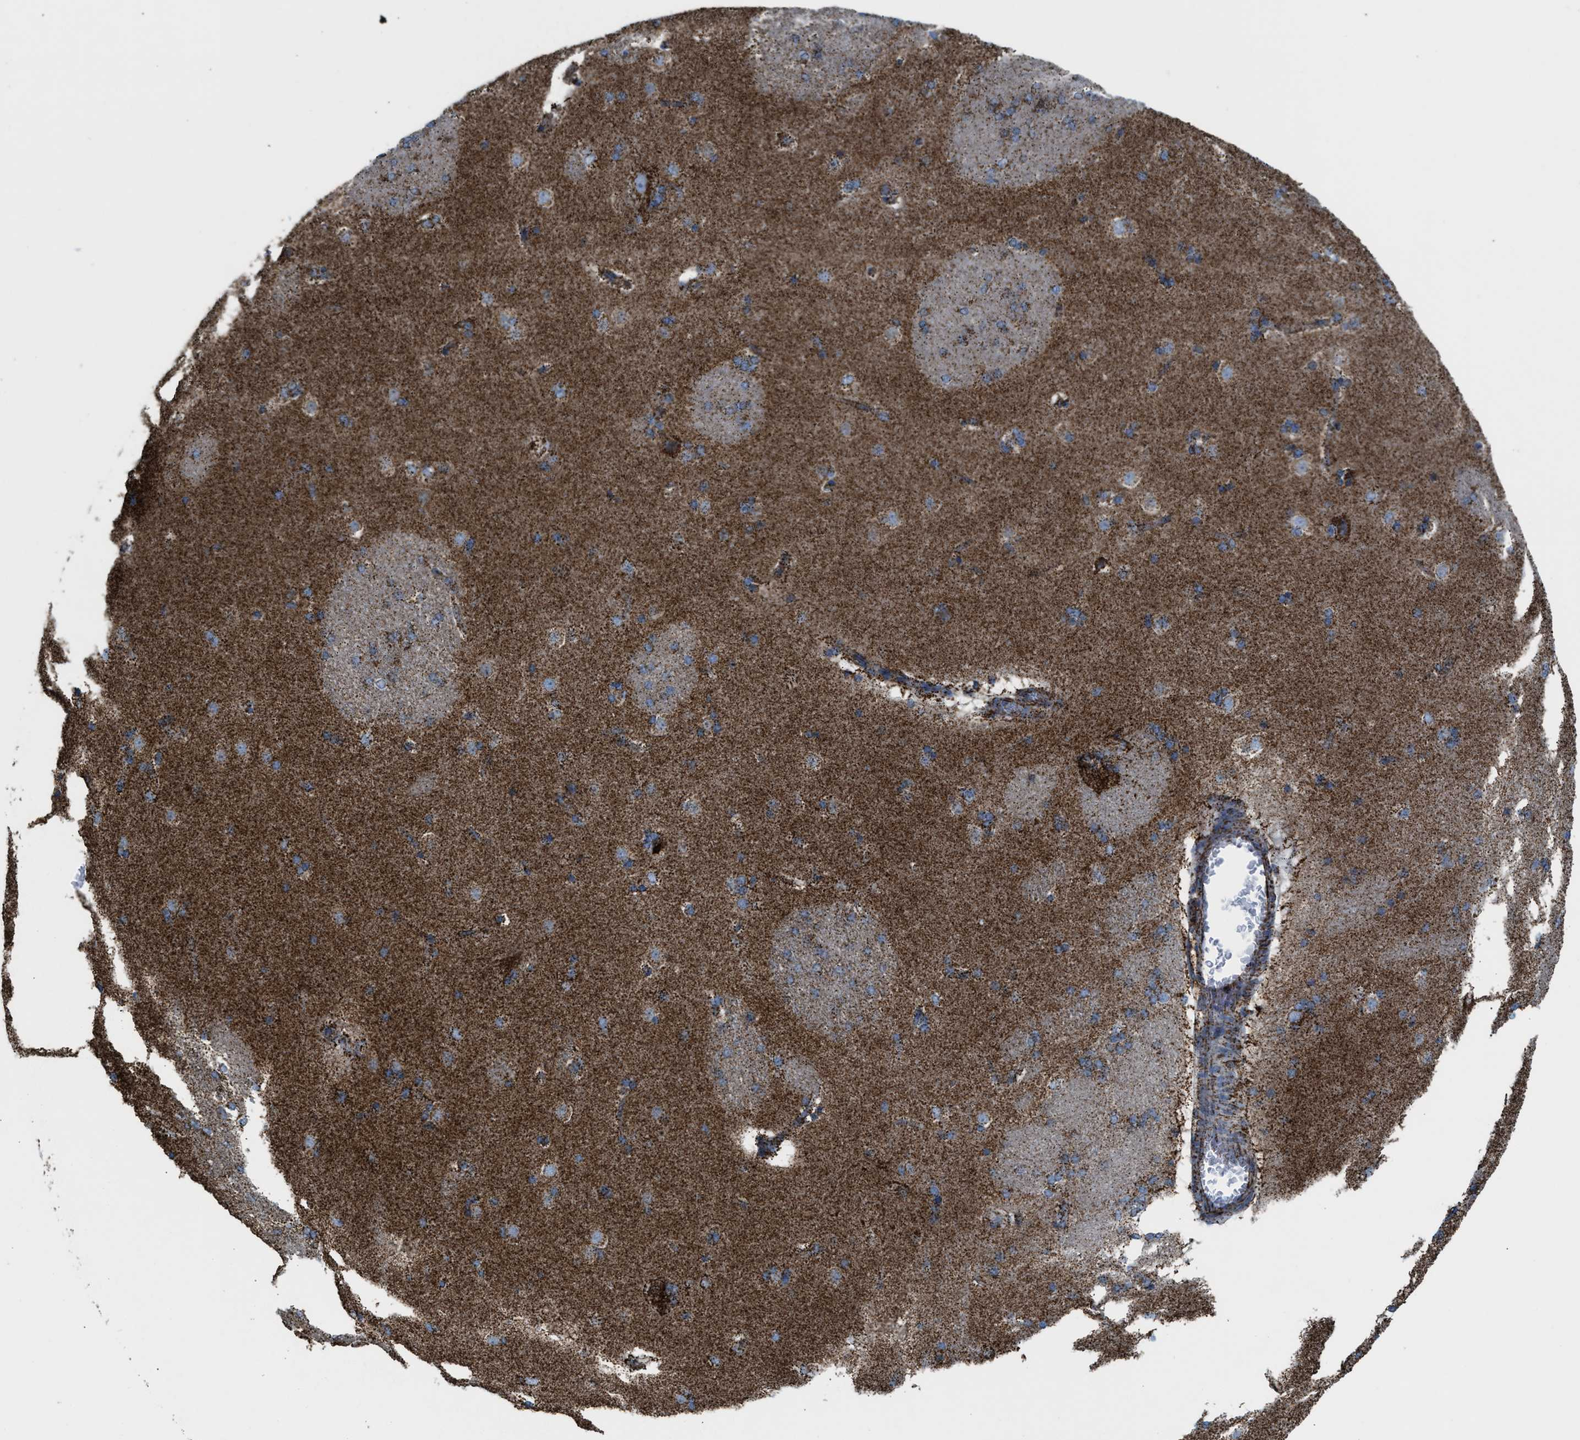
{"staining": {"intensity": "moderate", "quantity": ">75%", "location": "cytoplasmic/membranous"}, "tissue": "caudate", "cell_type": "Glial cells", "image_type": "normal", "snomed": [{"axis": "morphology", "description": "Normal tissue, NOS"}, {"axis": "topography", "description": "Lateral ventricle wall"}], "caption": "The image reveals a brown stain indicating the presence of a protein in the cytoplasmic/membranous of glial cells in caudate.", "gene": "ECHS1", "patient": {"sex": "female", "age": 19}}